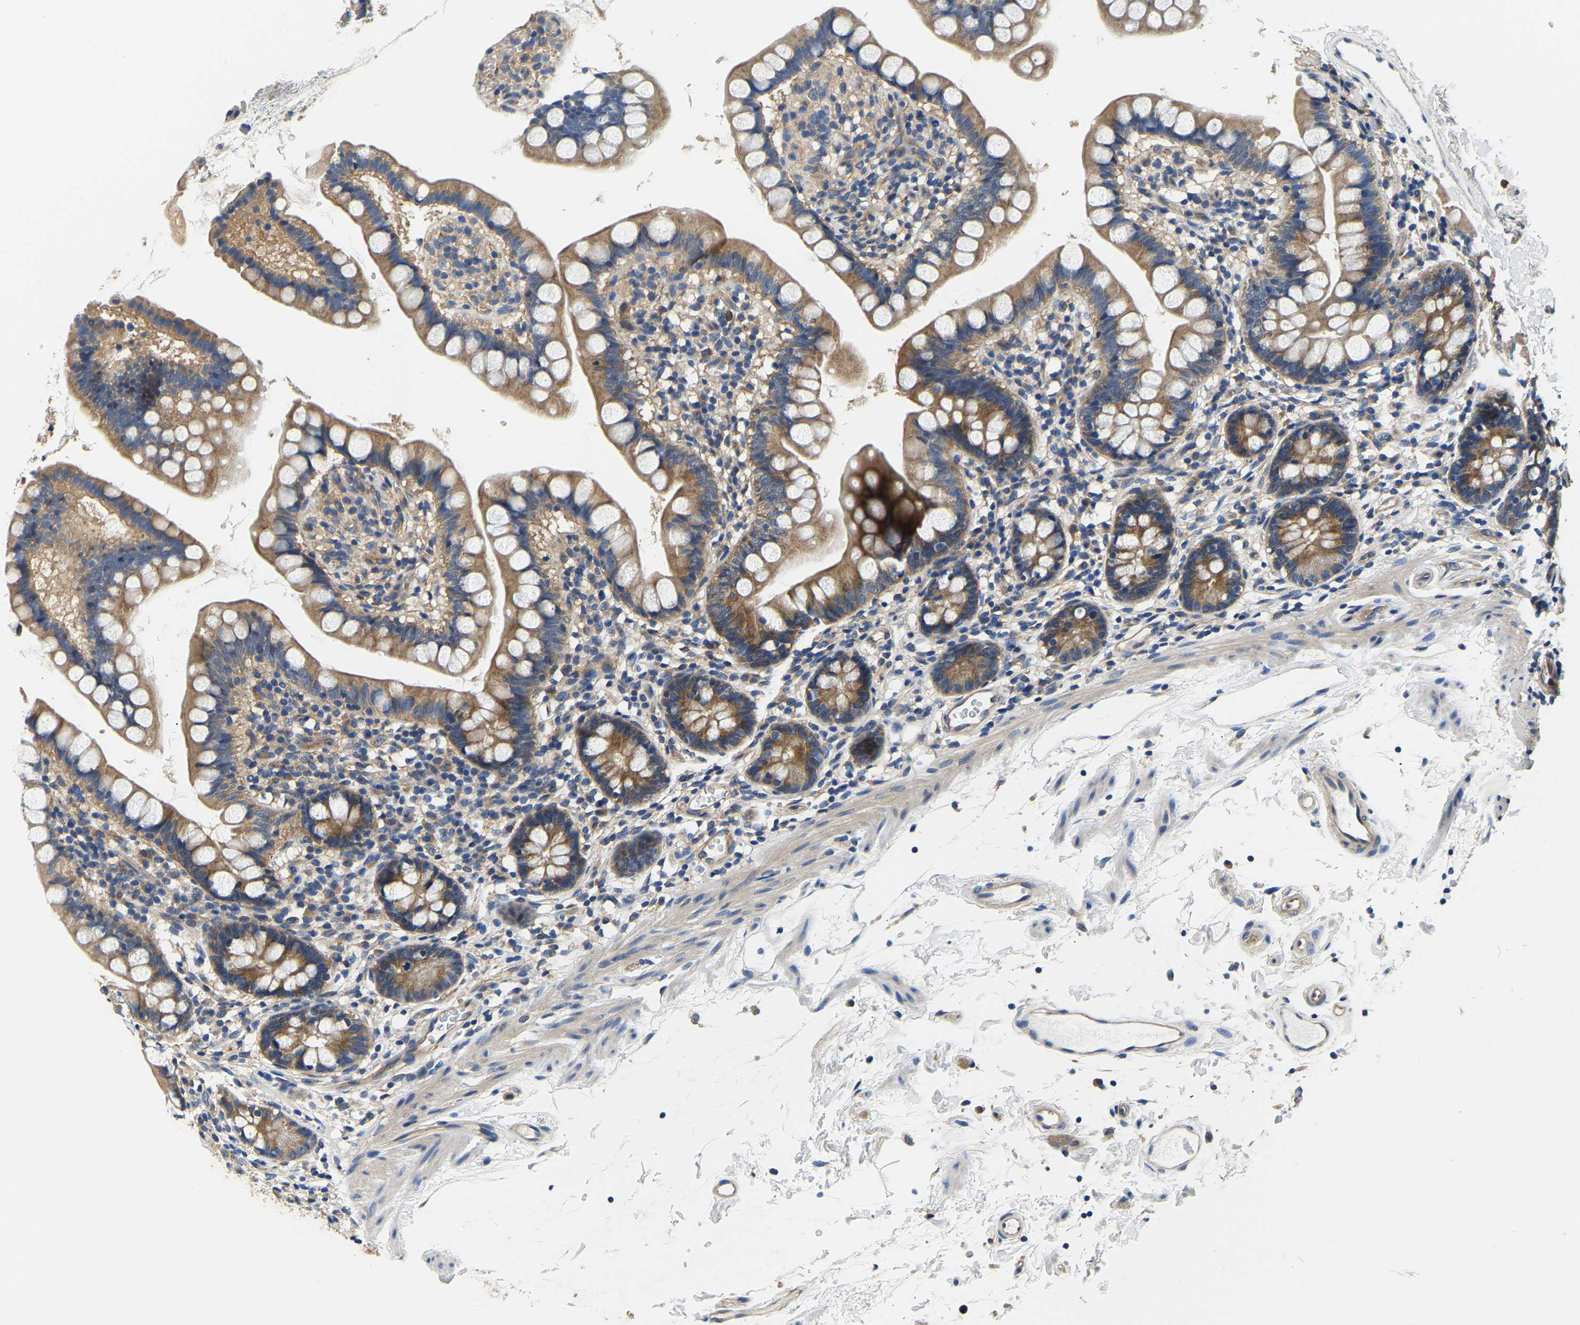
{"staining": {"intensity": "moderate", "quantity": "25%-75%", "location": "cytoplasmic/membranous"}, "tissue": "small intestine", "cell_type": "Glandular cells", "image_type": "normal", "snomed": [{"axis": "morphology", "description": "Normal tissue, NOS"}, {"axis": "topography", "description": "Small intestine"}], "caption": "Approximately 25%-75% of glandular cells in normal human small intestine display moderate cytoplasmic/membranous protein positivity as visualized by brown immunohistochemical staining.", "gene": "CSDE1", "patient": {"sex": "female", "age": 84}}